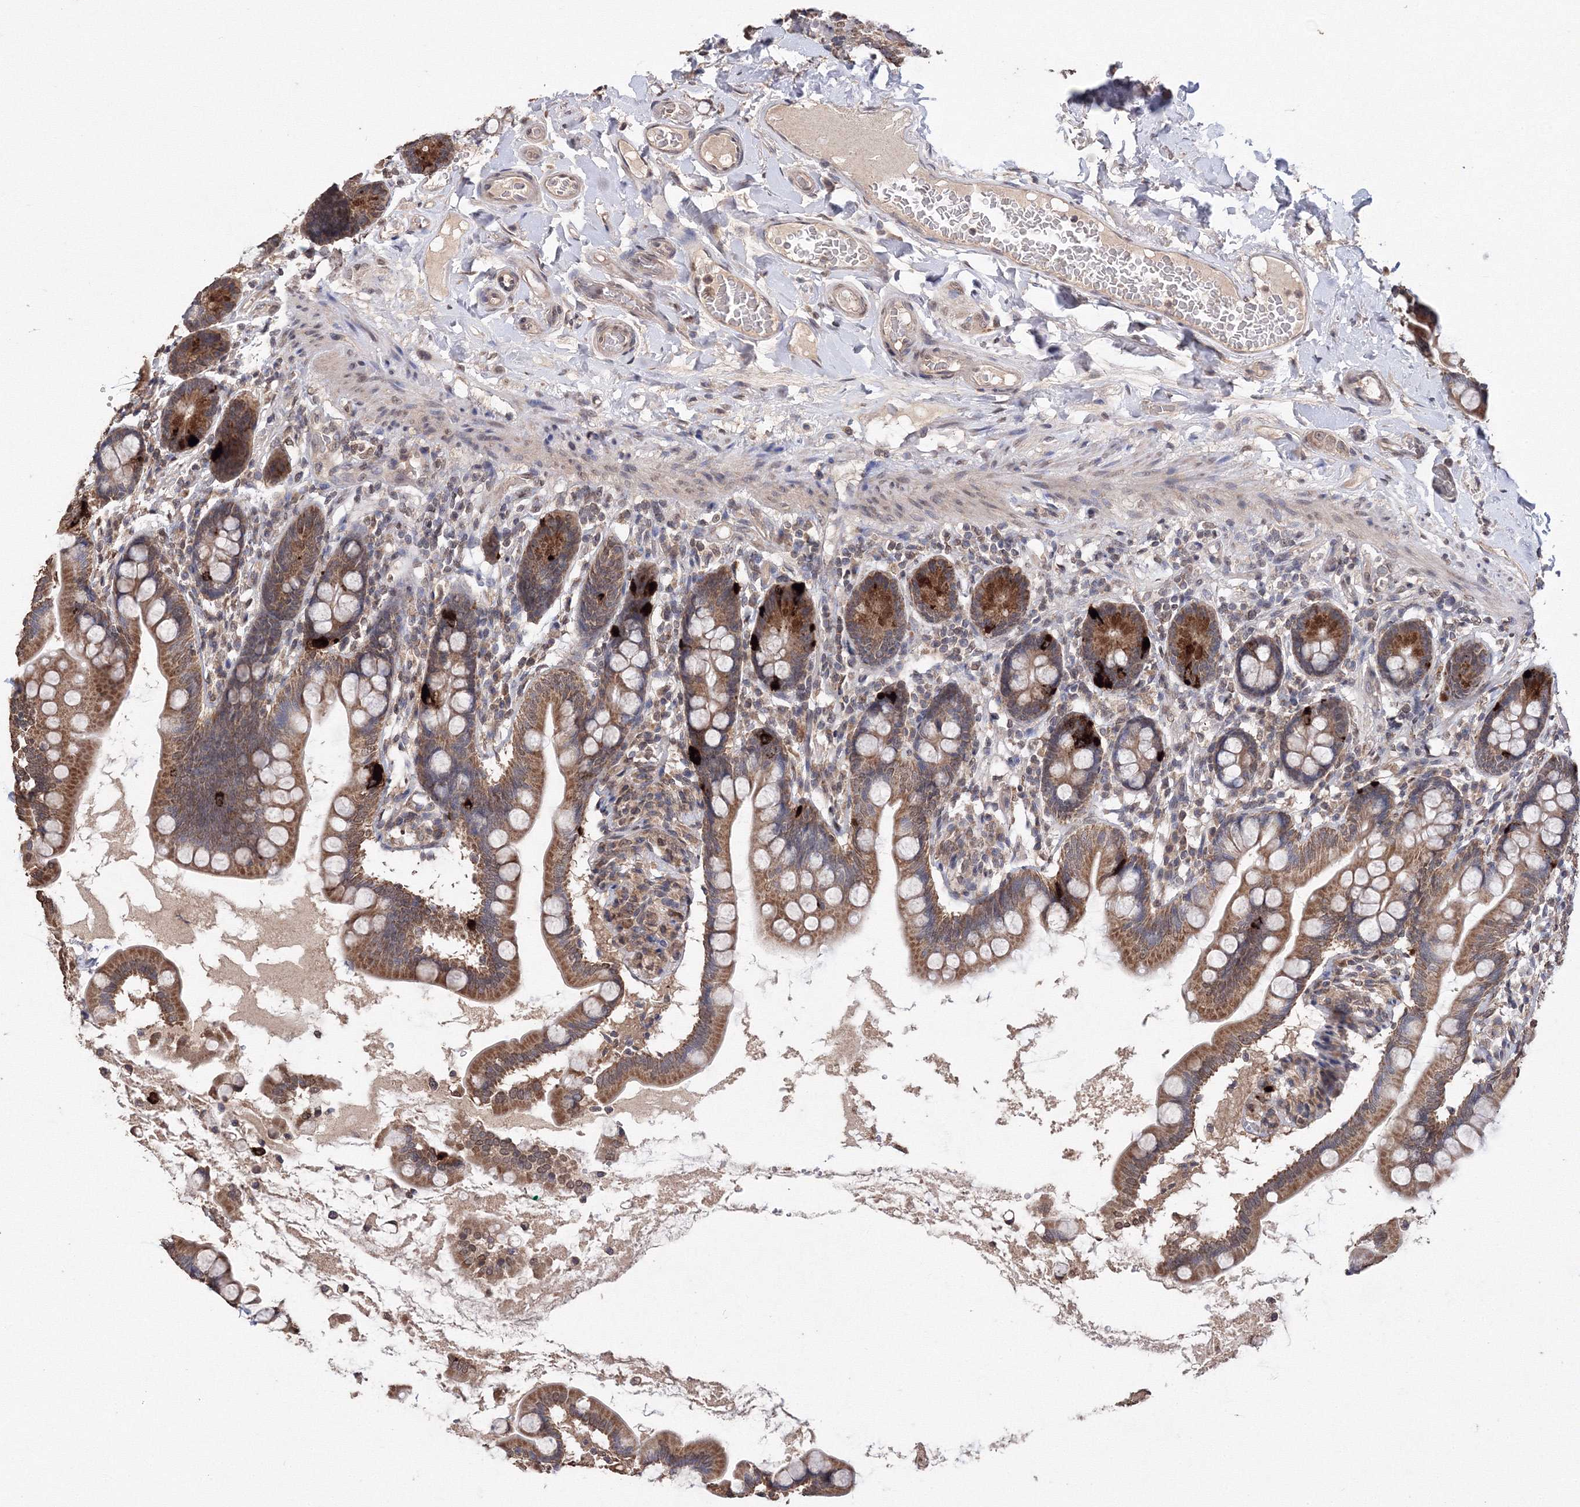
{"staining": {"intensity": "strong", "quantity": ">75%", "location": "cytoplasmic/membranous"}, "tissue": "small intestine", "cell_type": "Glandular cells", "image_type": "normal", "snomed": [{"axis": "morphology", "description": "Normal tissue, NOS"}, {"axis": "topography", "description": "Small intestine"}], "caption": "High-magnification brightfield microscopy of unremarkable small intestine stained with DAB (brown) and counterstained with hematoxylin (blue). glandular cells exhibit strong cytoplasmic/membranous staining is appreciated in about>75% of cells.", "gene": "GPN1", "patient": {"sex": "female", "age": 64}}